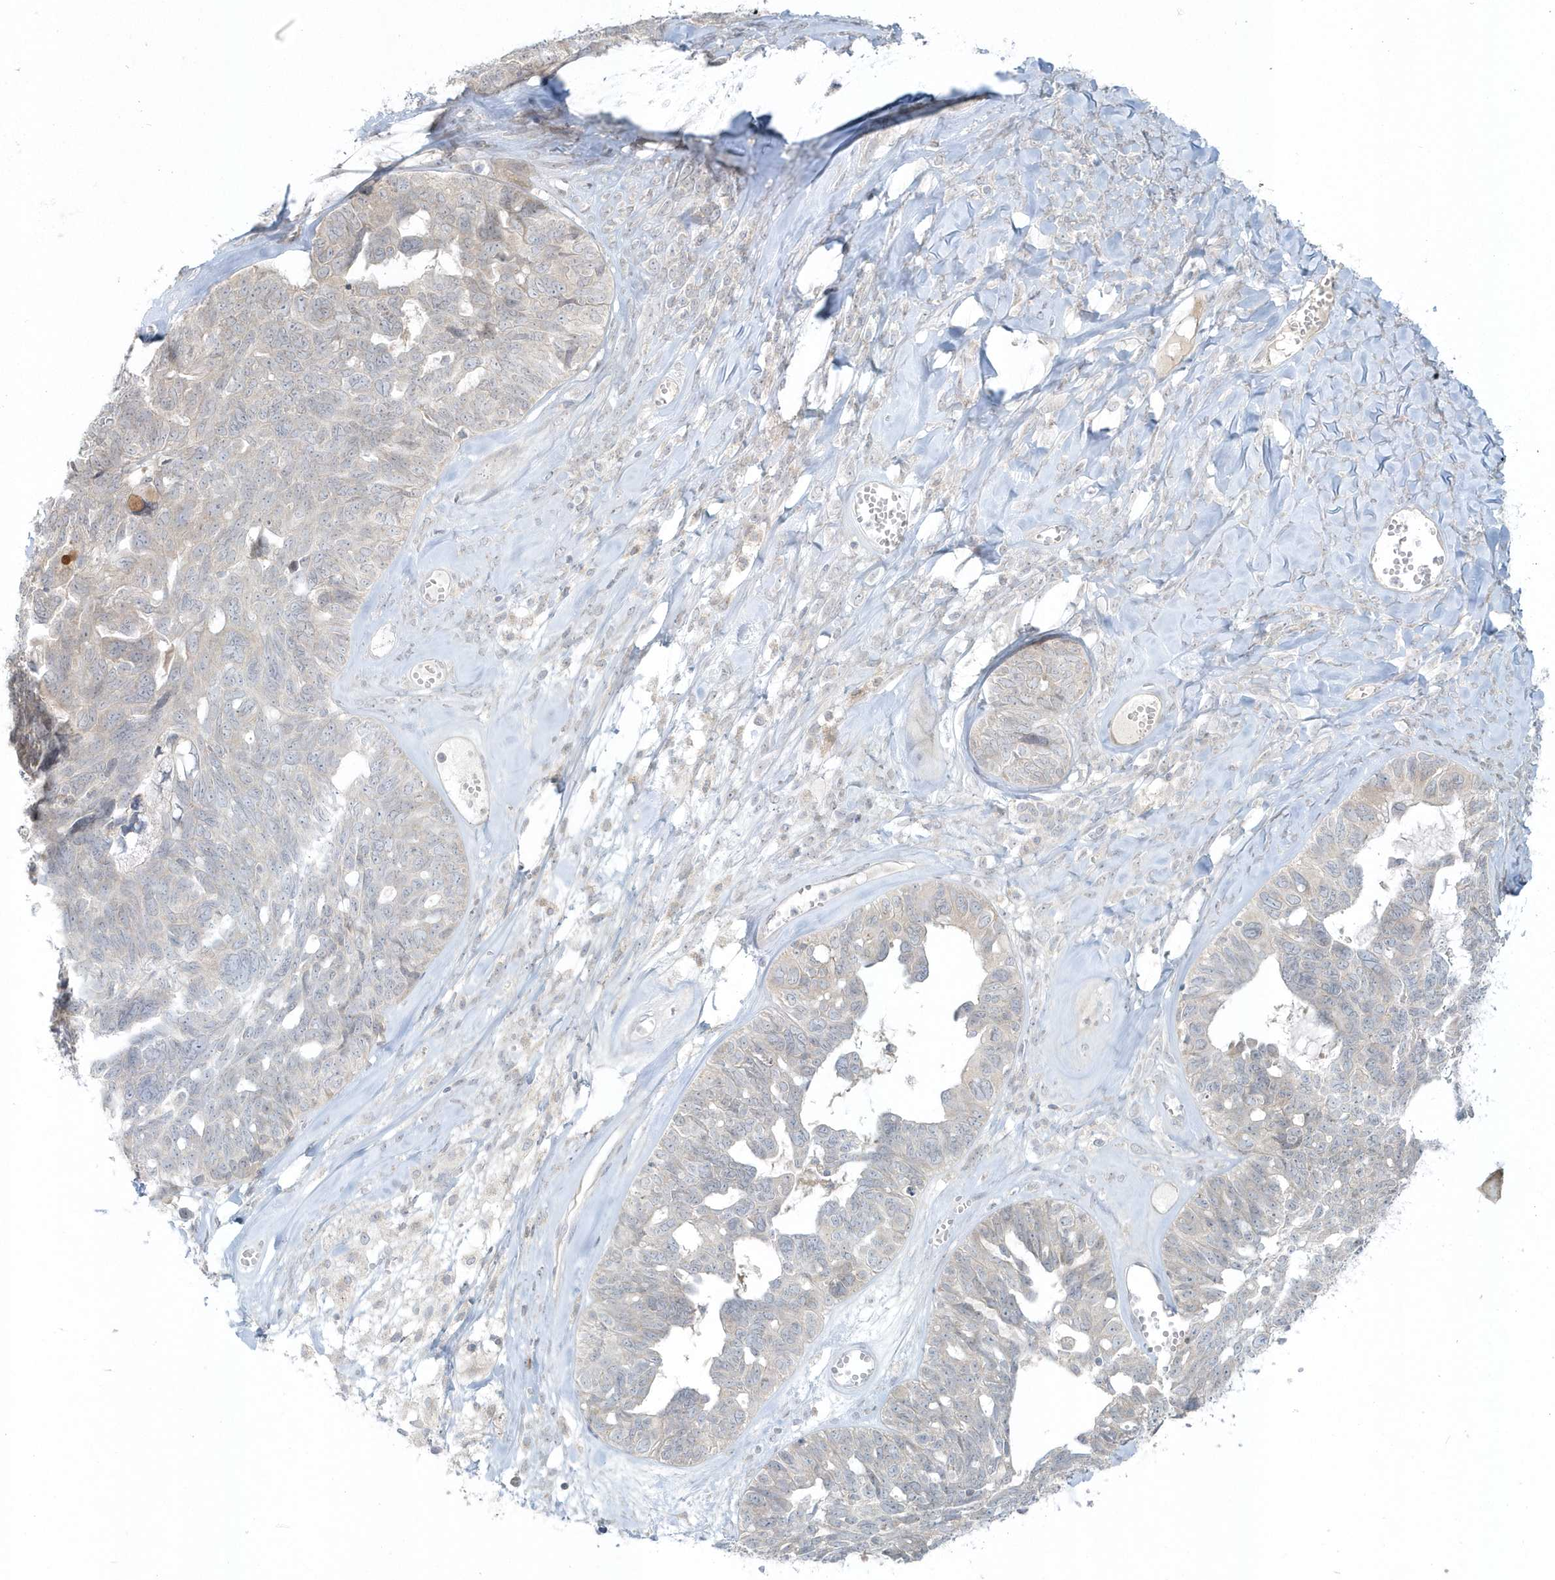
{"staining": {"intensity": "negative", "quantity": "none", "location": "none"}, "tissue": "ovarian cancer", "cell_type": "Tumor cells", "image_type": "cancer", "snomed": [{"axis": "morphology", "description": "Cystadenocarcinoma, serous, NOS"}, {"axis": "topography", "description": "Ovary"}], "caption": "Human ovarian serous cystadenocarcinoma stained for a protein using IHC exhibits no positivity in tumor cells.", "gene": "BLTP3A", "patient": {"sex": "female", "age": 79}}